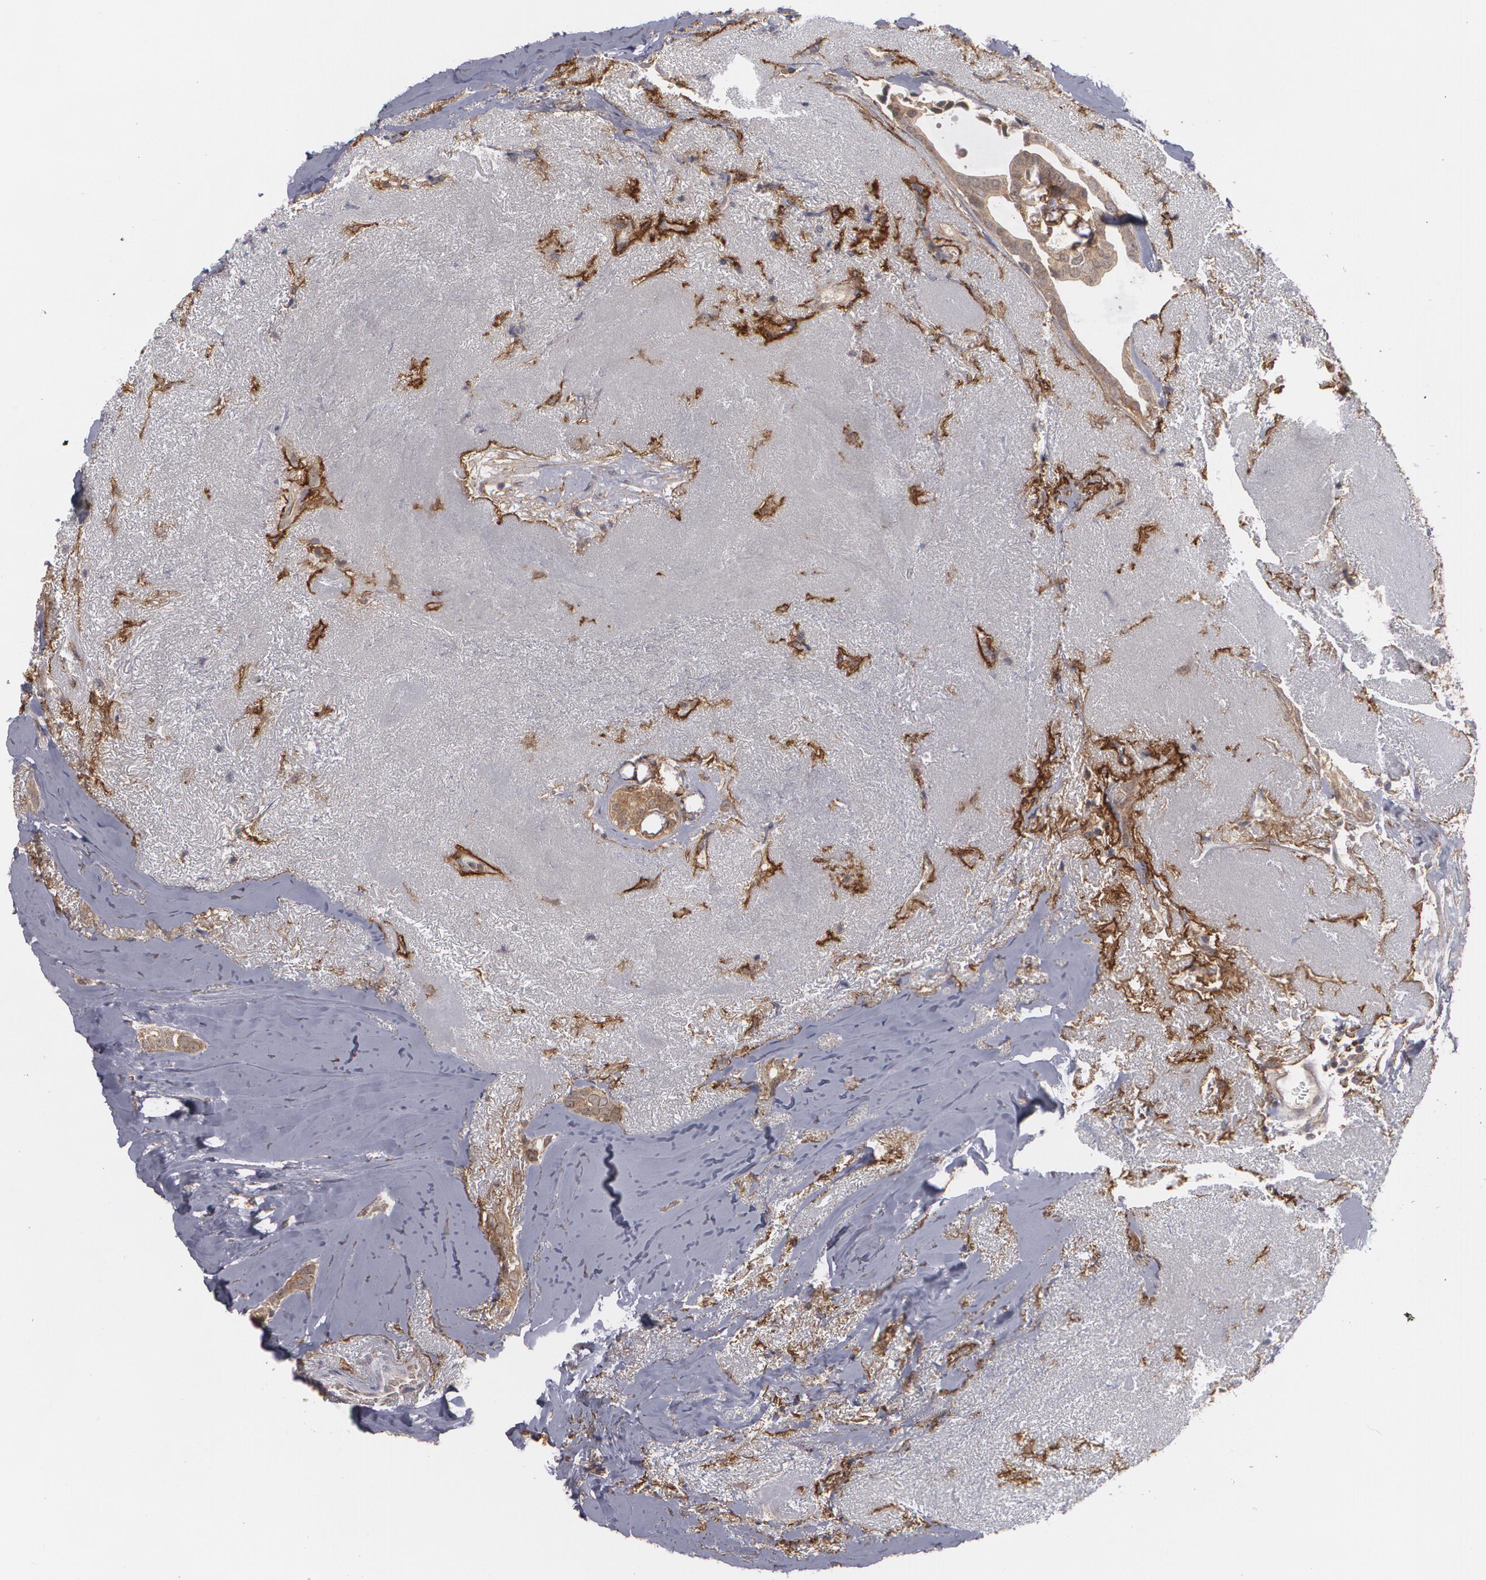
{"staining": {"intensity": "moderate", "quantity": ">75%", "location": "cytoplasmic/membranous"}, "tissue": "breast cancer", "cell_type": "Tumor cells", "image_type": "cancer", "snomed": [{"axis": "morphology", "description": "Duct carcinoma"}, {"axis": "topography", "description": "Breast"}], "caption": "Brown immunohistochemical staining in breast cancer displays moderate cytoplasmic/membranous staining in about >75% of tumor cells. (brown staining indicates protein expression, while blue staining denotes nuclei).", "gene": "BMP6", "patient": {"sex": "female", "age": 54}}